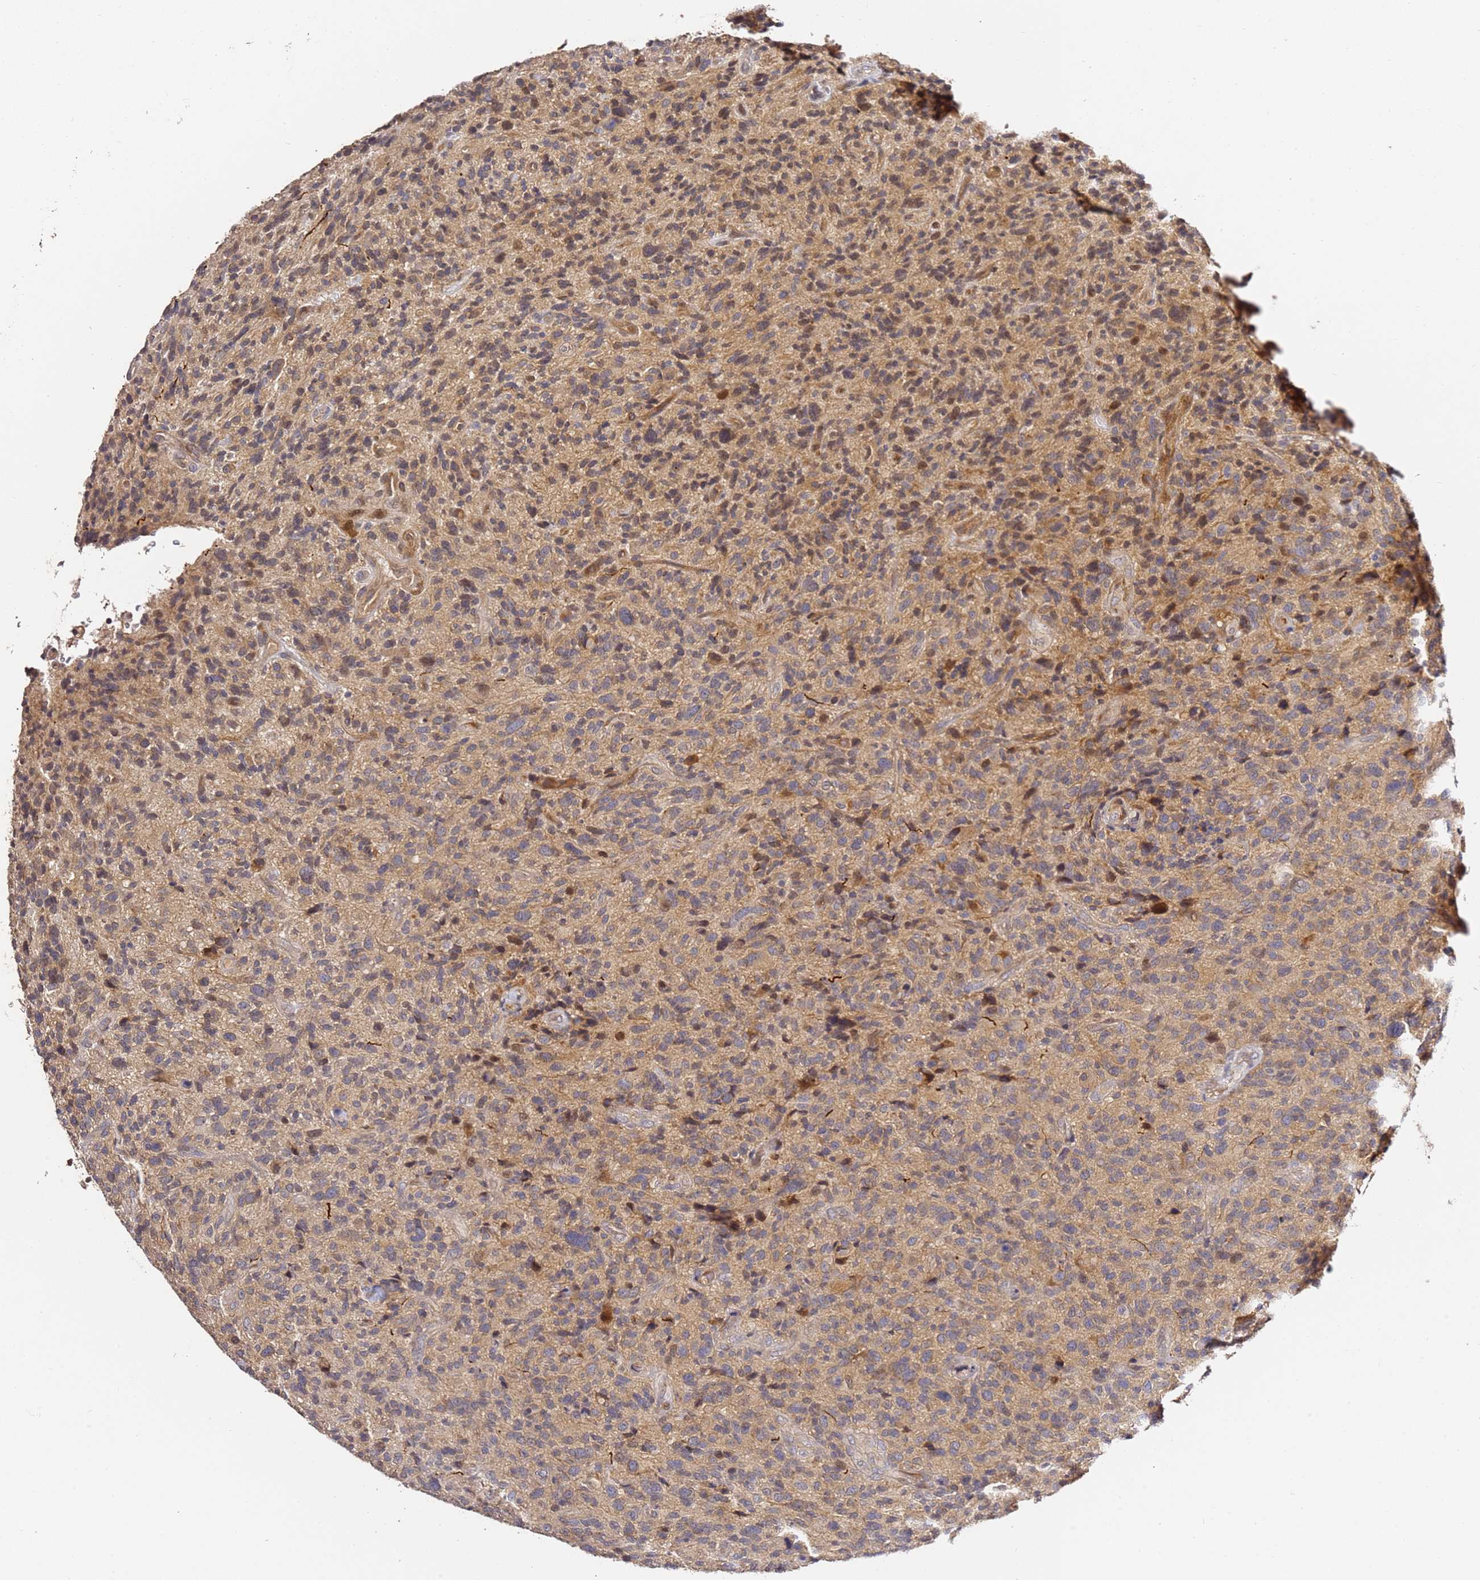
{"staining": {"intensity": "weak", "quantity": "25%-75%", "location": "cytoplasmic/membranous"}, "tissue": "glioma", "cell_type": "Tumor cells", "image_type": "cancer", "snomed": [{"axis": "morphology", "description": "Glioma, malignant, High grade"}, {"axis": "topography", "description": "Brain"}], "caption": "Protein staining of glioma tissue displays weak cytoplasmic/membranous positivity in approximately 25%-75% of tumor cells.", "gene": "OSBPL2", "patient": {"sex": "male", "age": 47}}